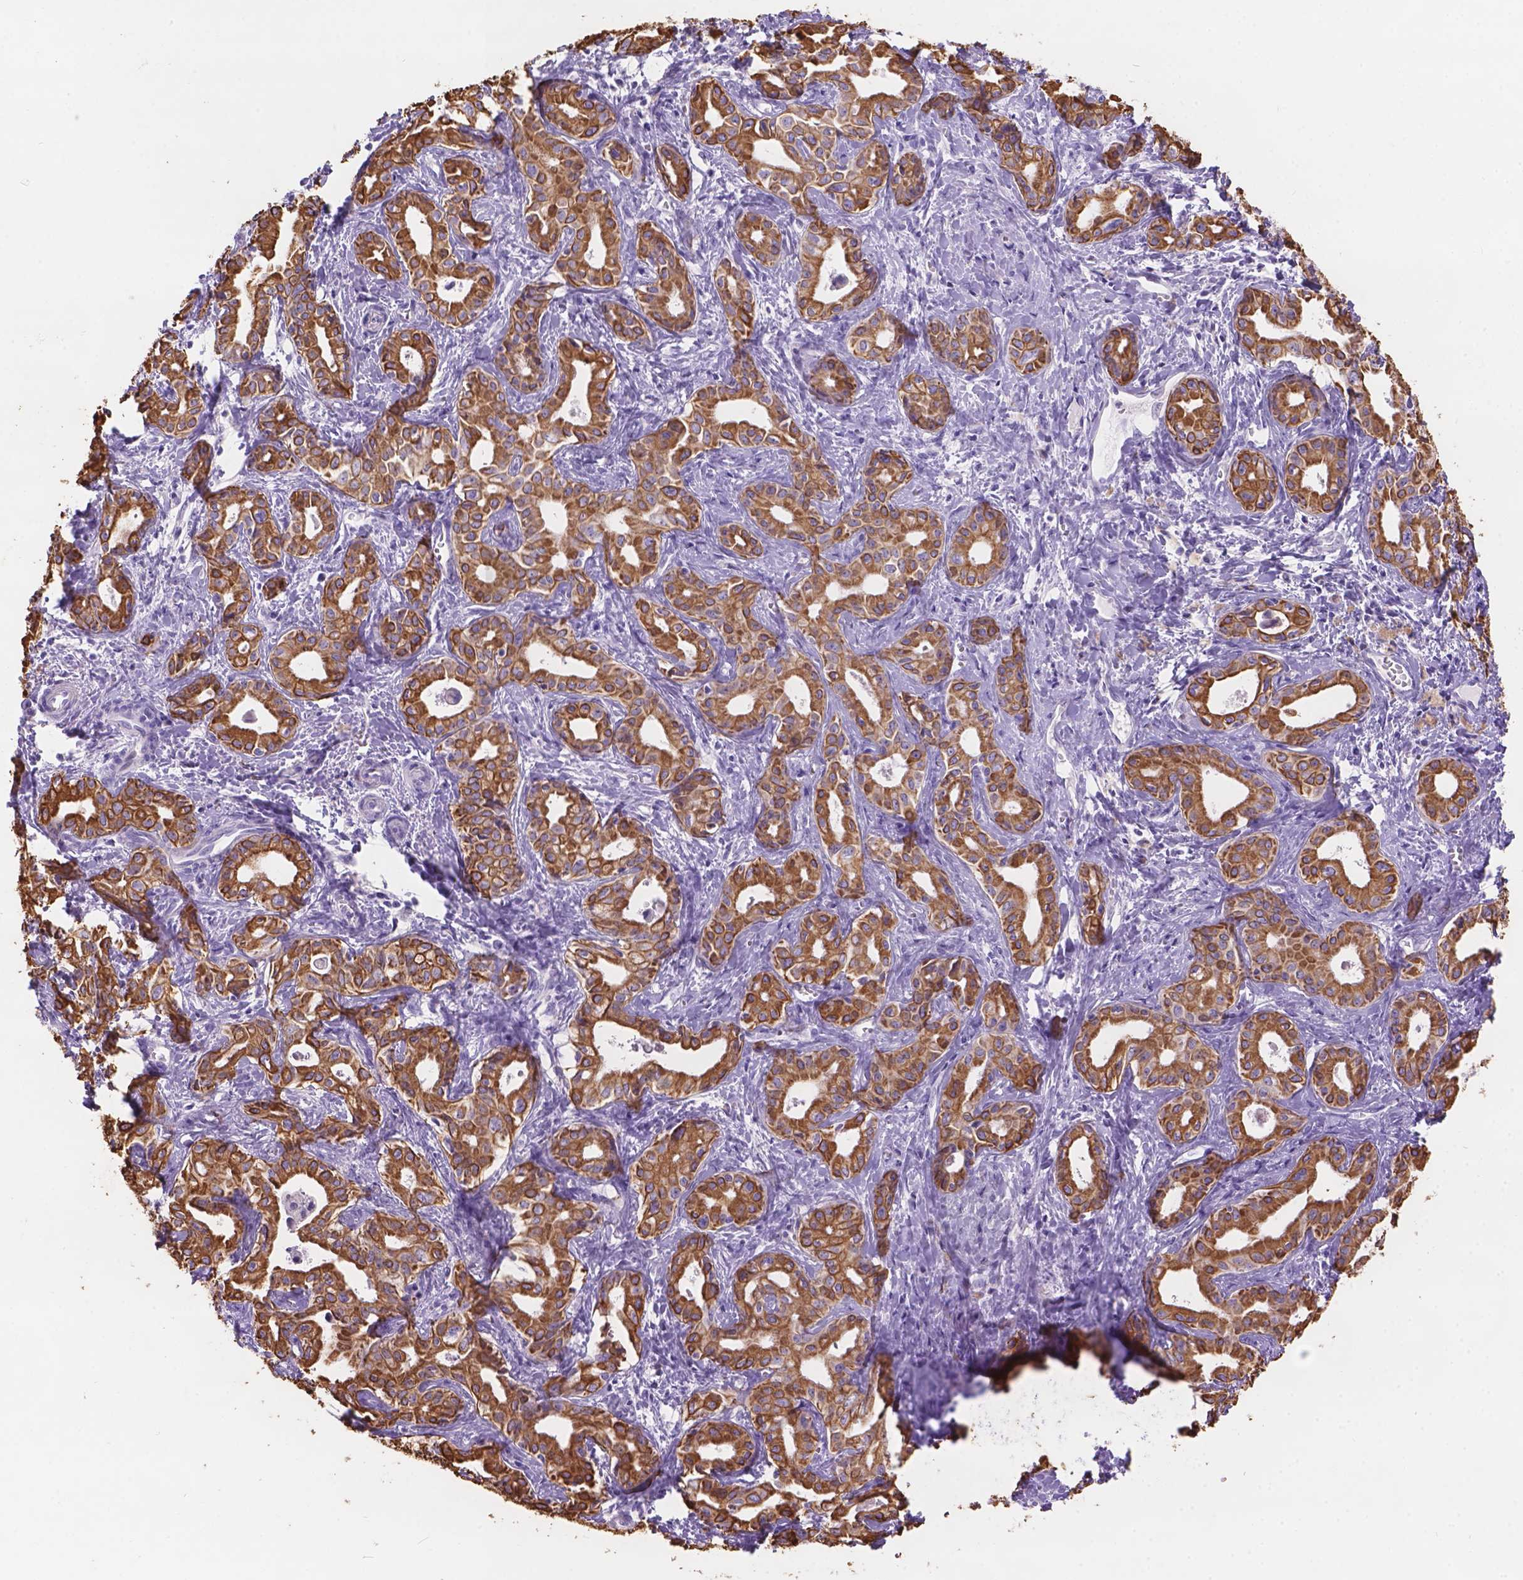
{"staining": {"intensity": "strong", "quantity": ">75%", "location": "cytoplasmic/membranous"}, "tissue": "liver cancer", "cell_type": "Tumor cells", "image_type": "cancer", "snomed": [{"axis": "morphology", "description": "Cholangiocarcinoma"}, {"axis": "topography", "description": "Liver"}], "caption": "Liver cancer (cholangiocarcinoma) tissue demonstrates strong cytoplasmic/membranous staining in approximately >75% of tumor cells, visualized by immunohistochemistry. Immunohistochemistry (ihc) stains the protein in brown and the nuclei are stained blue.", "gene": "DMWD", "patient": {"sex": "female", "age": 65}}